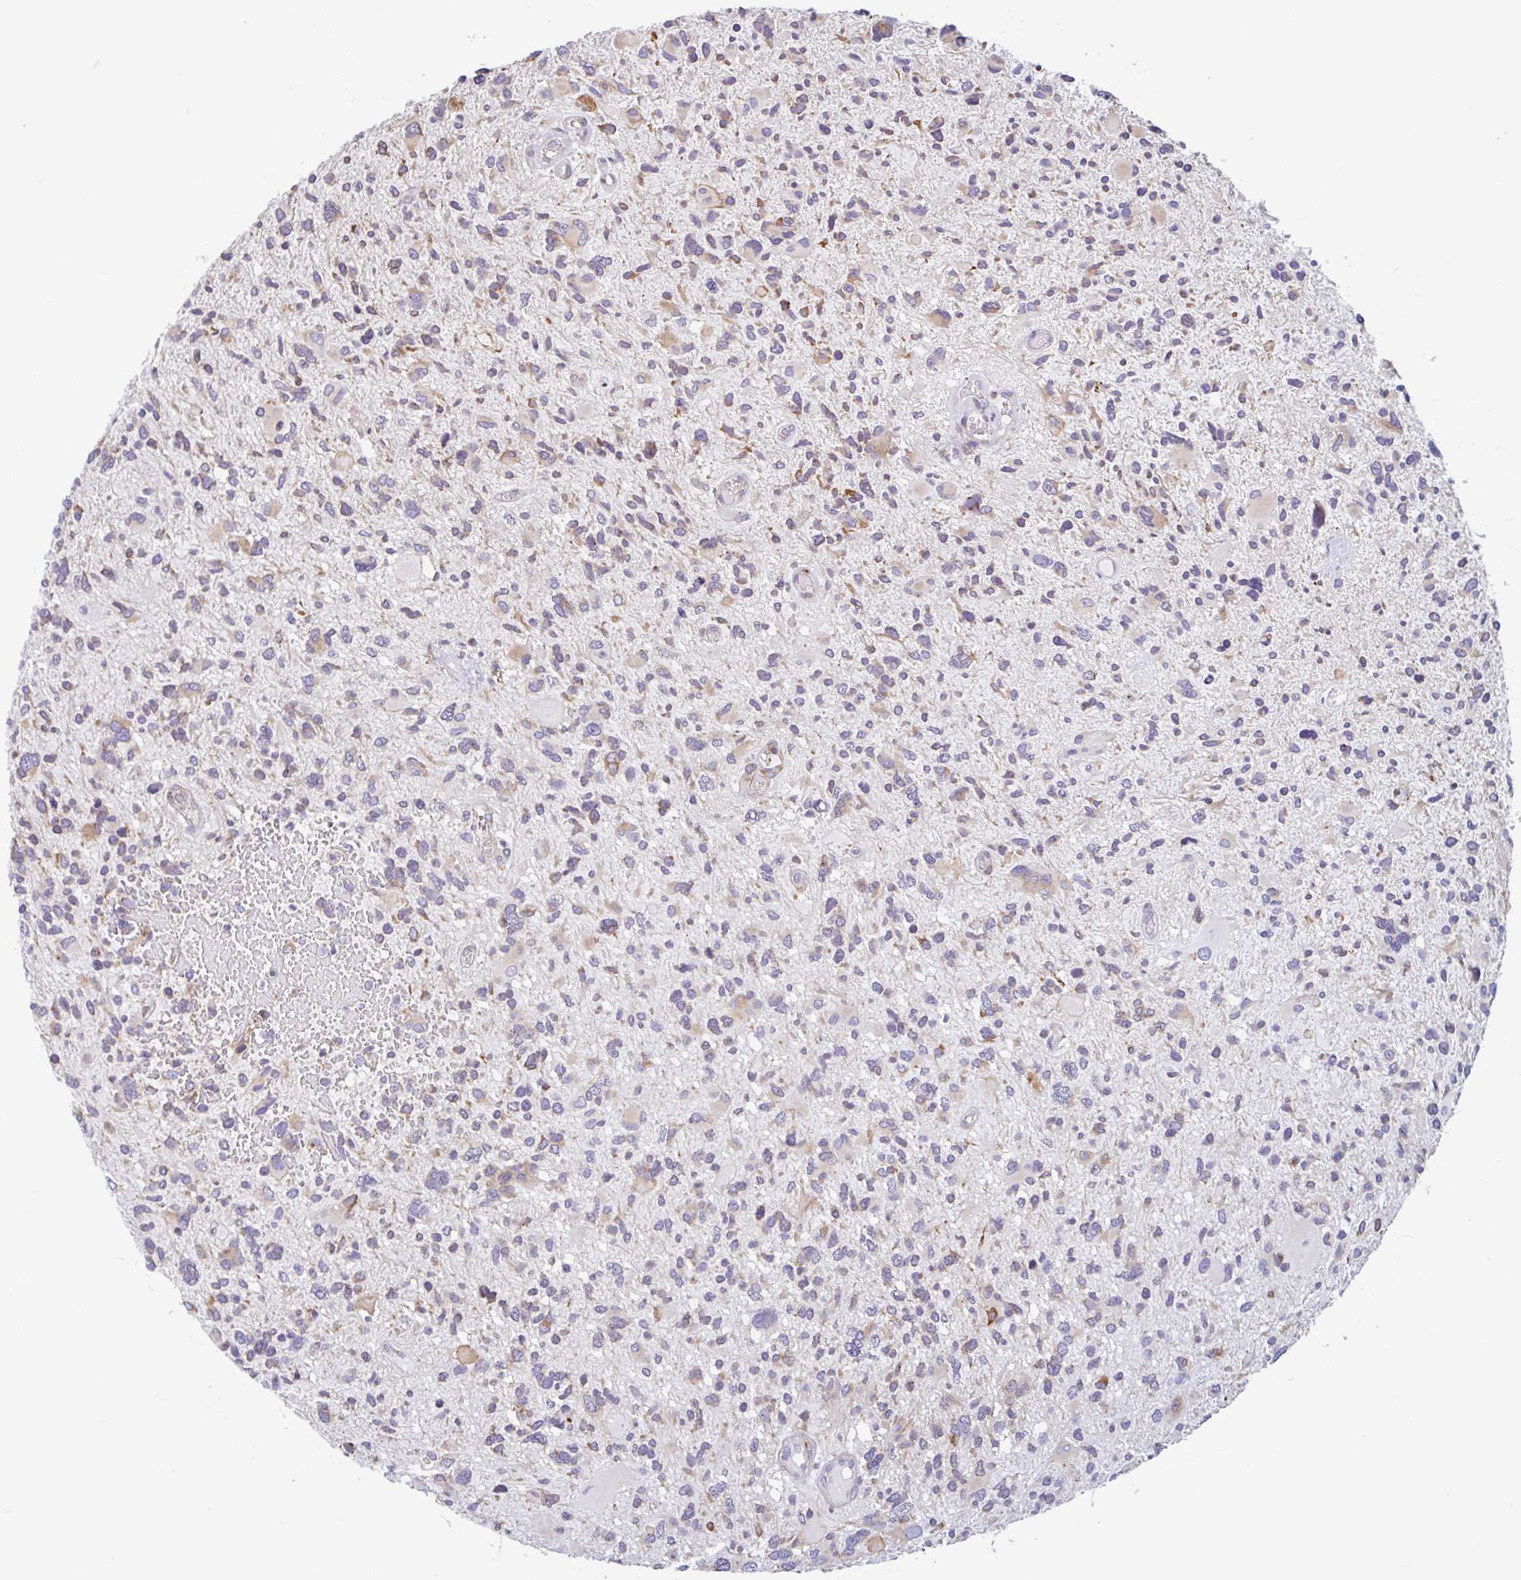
{"staining": {"intensity": "negative", "quantity": "none", "location": "none"}, "tissue": "glioma", "cell_type": "Tumor cells", "image_type": "cancer", "snomed": [{"axis": "morphology", "description": "Glioma, malignant, High grade"}, {"axis": "topography", "description": "Brain"}], "caption": "Micrograph shows no significant protein positivity in tumor cells of glioma. (DAB immunohistochemistry (IHC) with hematoxylin counter stain).", "gene": "DOK4", "patient": {"sex": "female", "age": 11}}